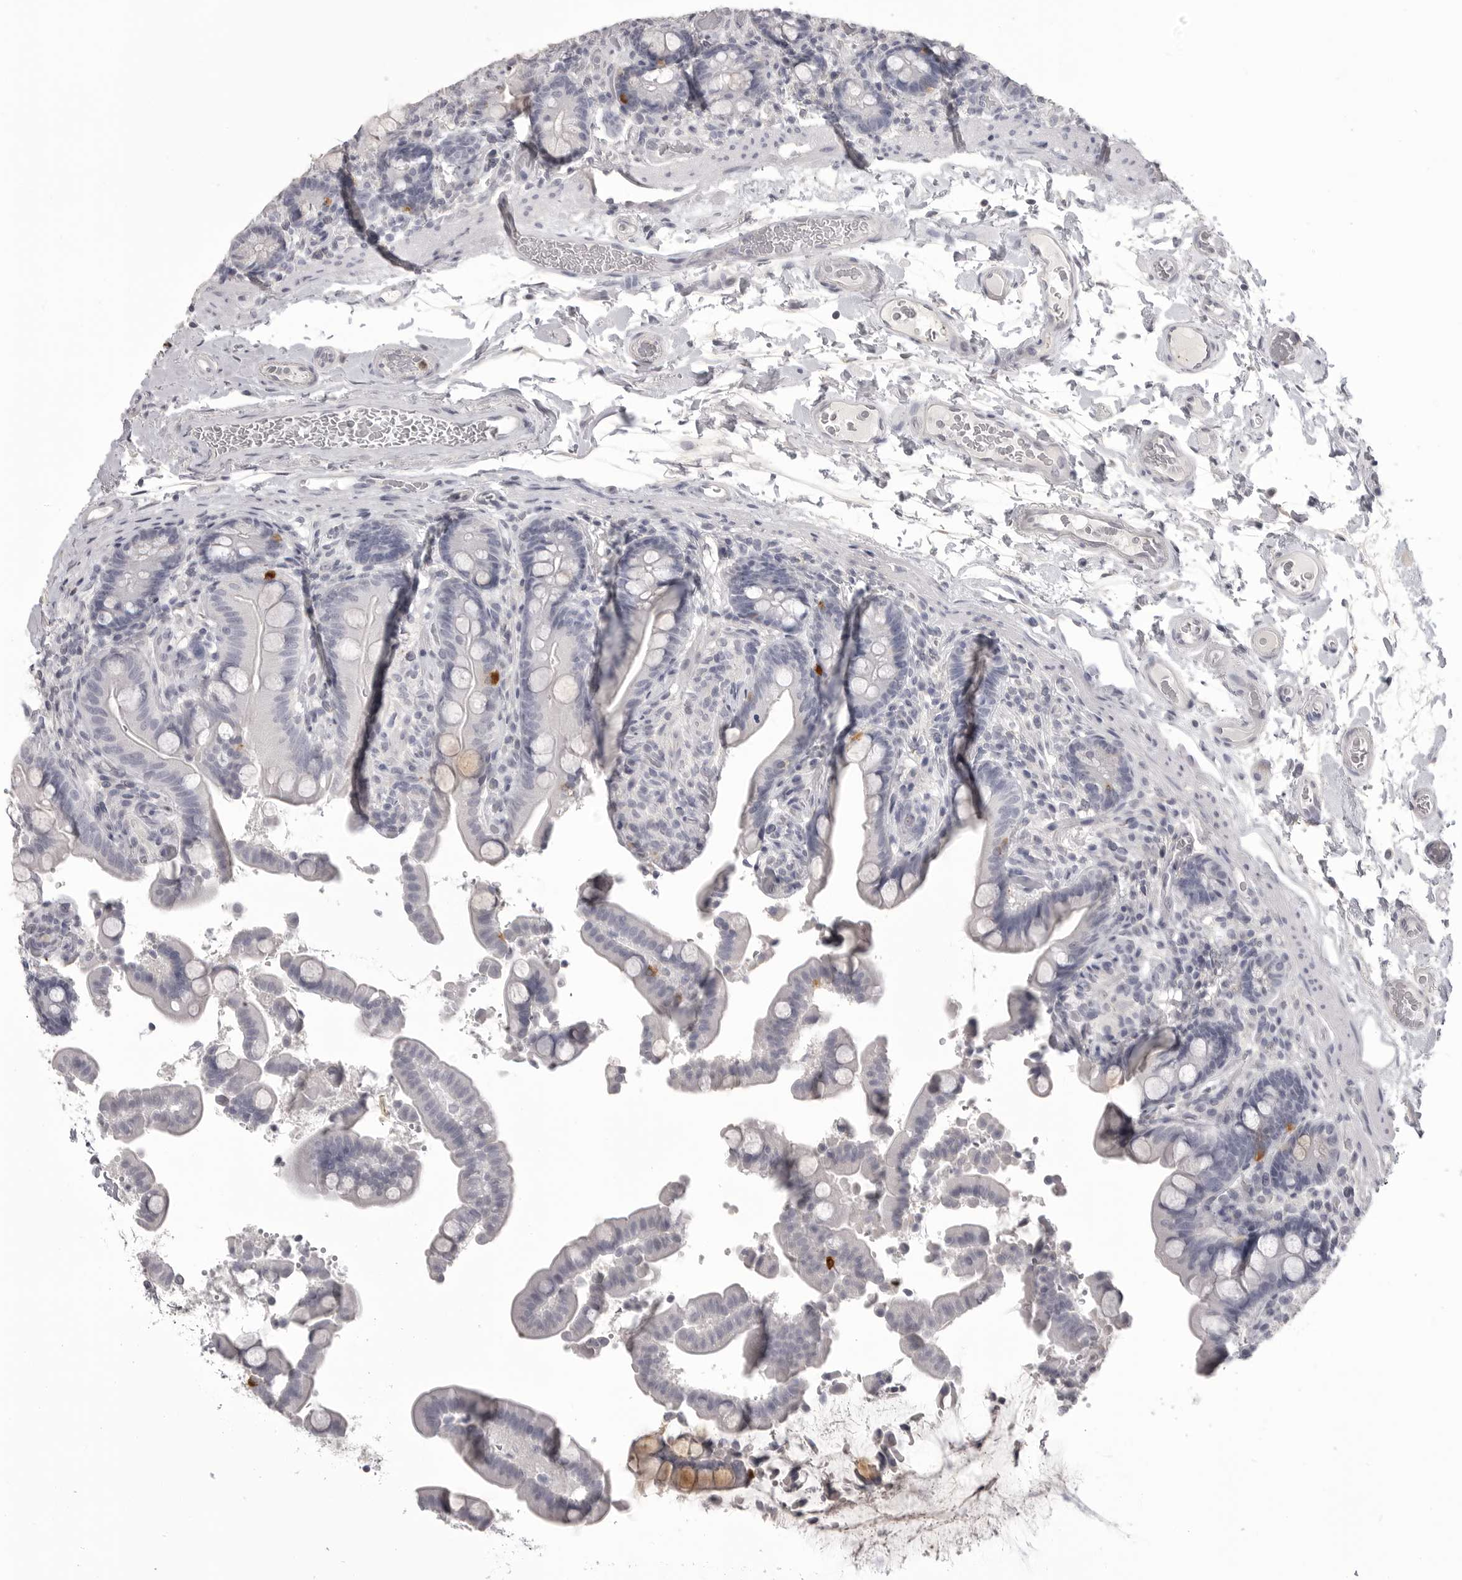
{"staining": {"intensity": "negative", "quantity": "none", "location": "none"}, "tissue": "colon", "cell_type": "Endothelial cells", "image_type": "normal", "snomed": [{"axis": "morphology", "description": "Normal tissue, NOS"}, {"axis": "topography", "description": "Smooth muscle"}, {"axis": "topography", "description": "Colon"}], "caption": "Protein analysis of benign colon displays no significant staining in endothelial cells. (DAB immunohistochemistry, high magnification).", "gene": "TIMP1", "patient": {"sex": "male", "age": 73}}